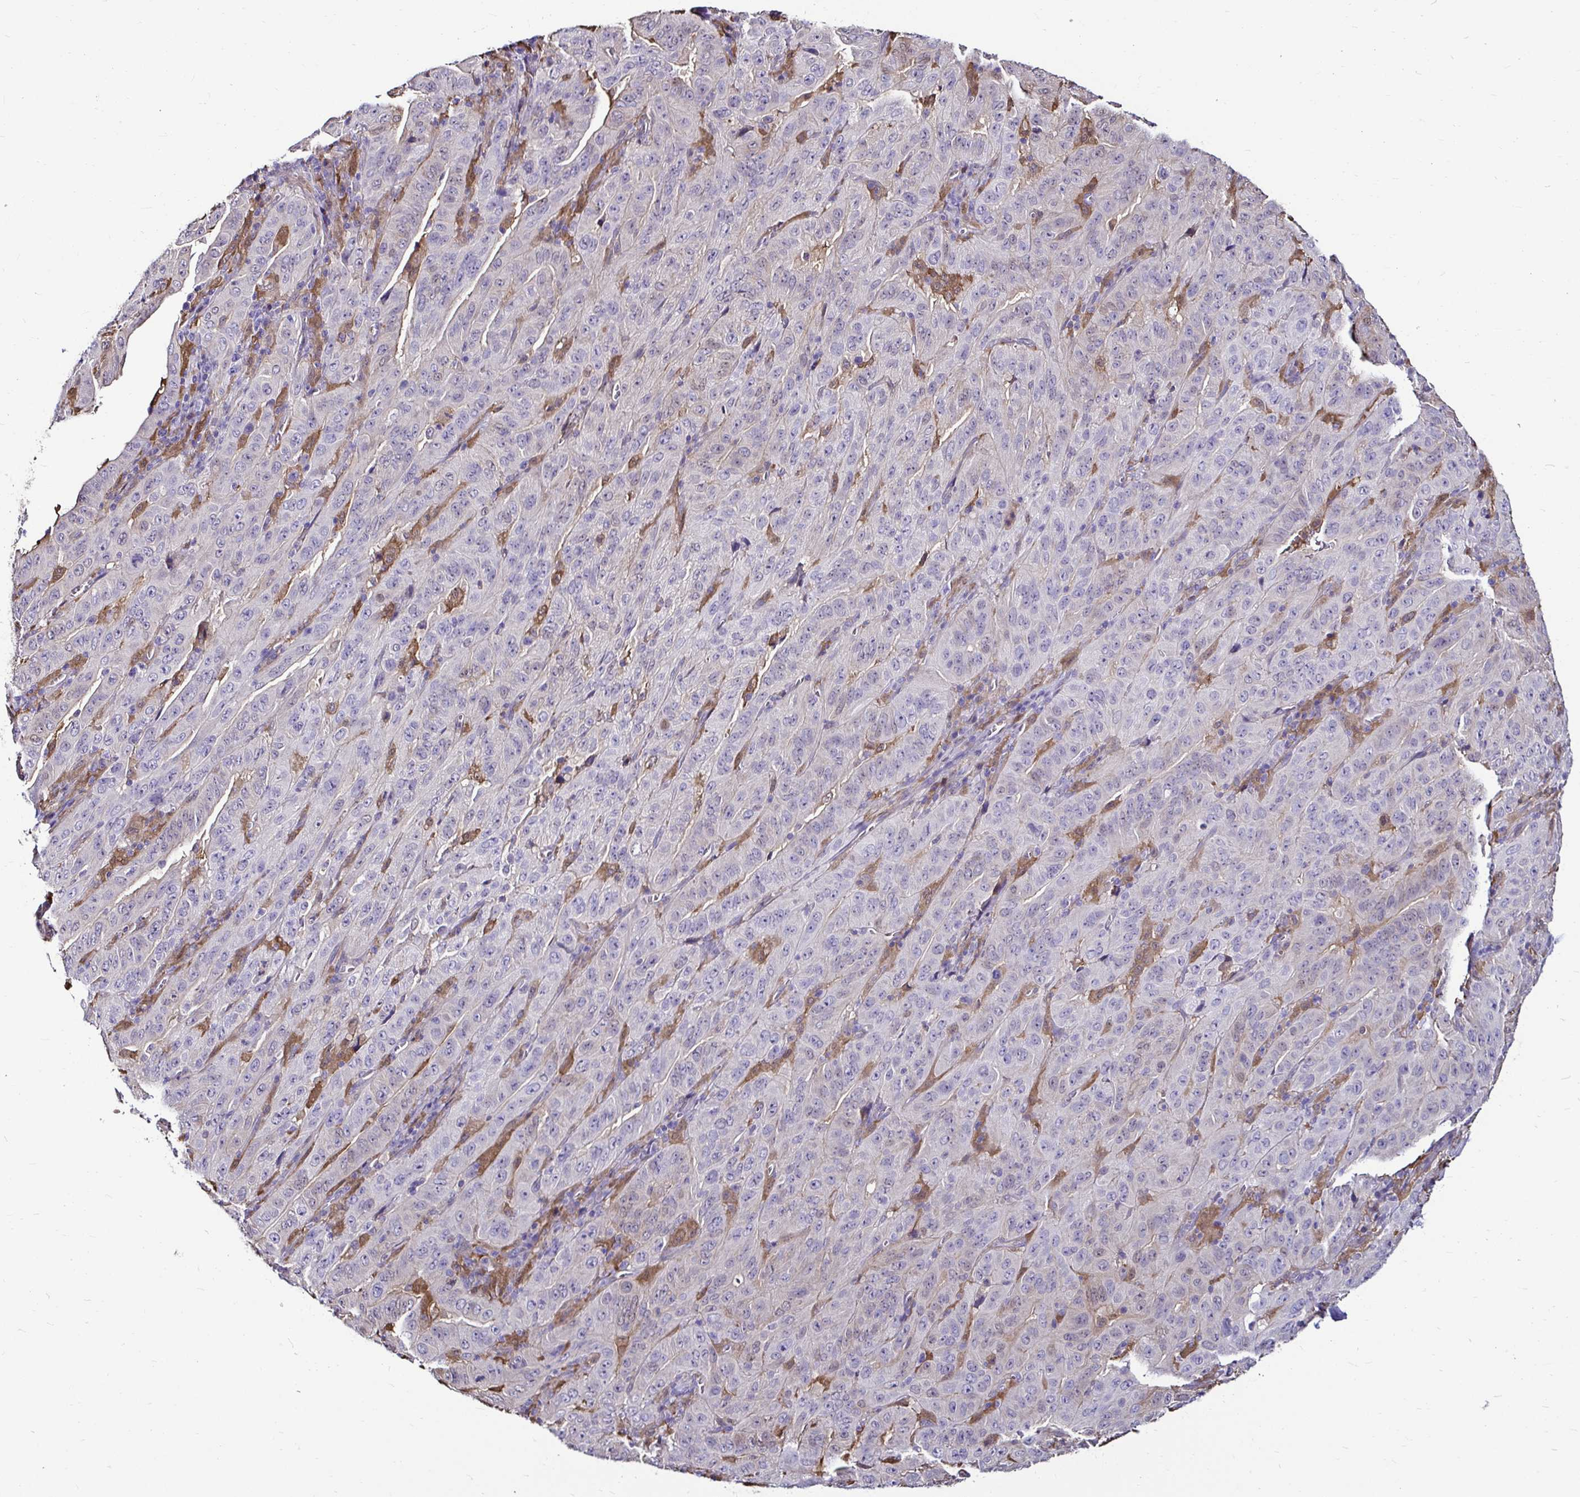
{"staining": {"intensity": "negative", "quantity": "none", "location": "none"}, "tissue": "pancreatic cancer", "cell_type": "Tumor cells", "image_type": "cancer", "snomed": [{"axis": "morphology", "description": "Adenocarcinoma, NOS"}, {"axis": "topography", "description": "Pancreas"}], "caption": "Immunohistochemistry (IHC) histopathology image of neoplastic tissue: human adenocarcinoma (pancreatic) stained with DAB displays no significant protein positivity in tumor cells.", "gene": "IDH1", "patient": {"sex": "male", "age": 63}}